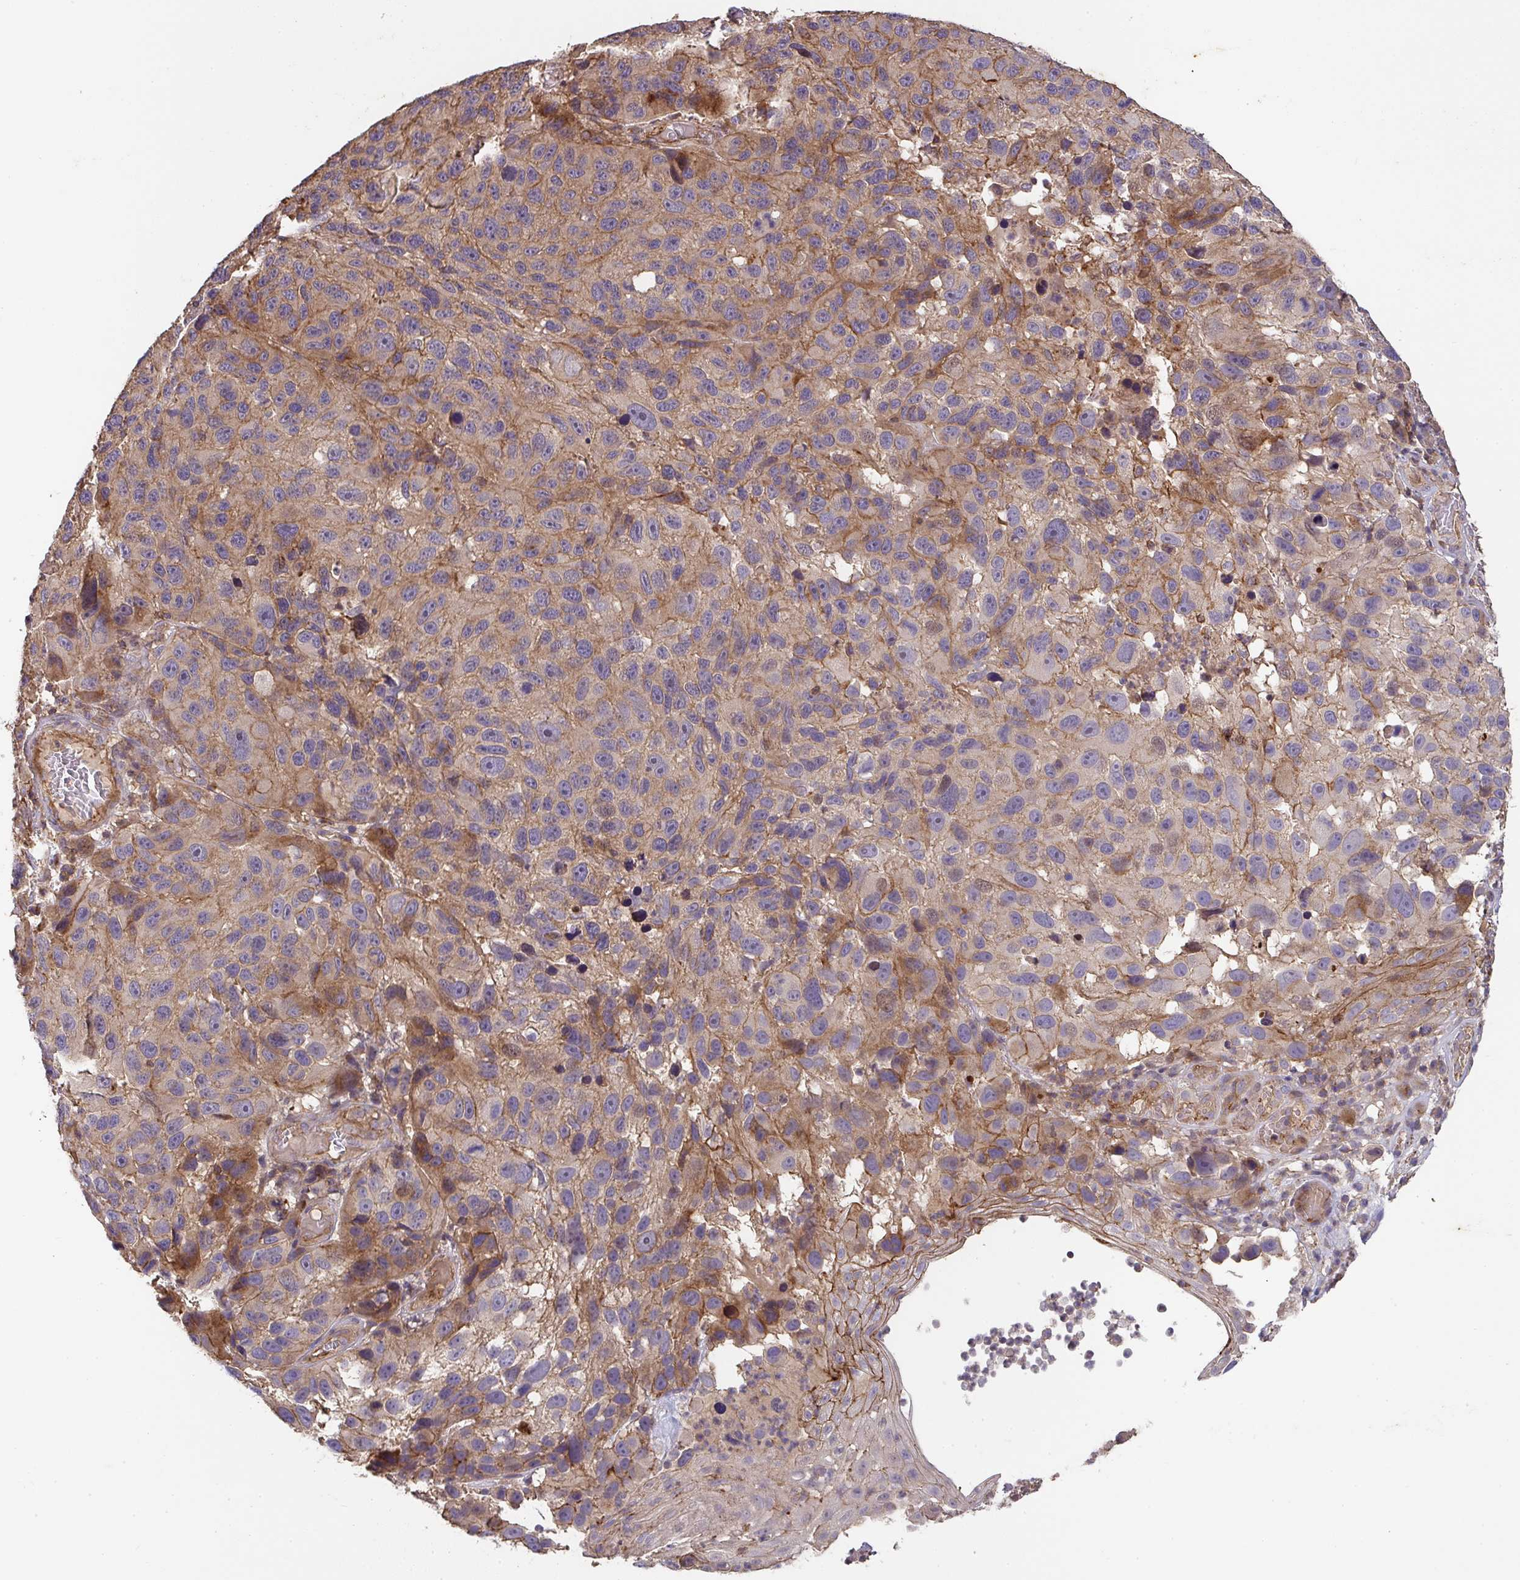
{"staining": {"intensity": "moderate", "quantity": ">75%", "location": "cytoplasmic/membranous"}, "tissue": "melanoma", "cell_type": "Tumor cells", "image_type": "cancer", "snomed": [{"axis": "morphology", "description": "Malignant melanoma, NOS"}, {"axis": "topography", "description": "Skin"}], "caption": "Malignant melanoma tissue exhibits moderate cytoplasmic/membranous positivity in approximately >75% of tumor cells, visualized by immunohistochemistry.", "gene": "TNMD", "patient": {"sex": "male", "age": 53}}